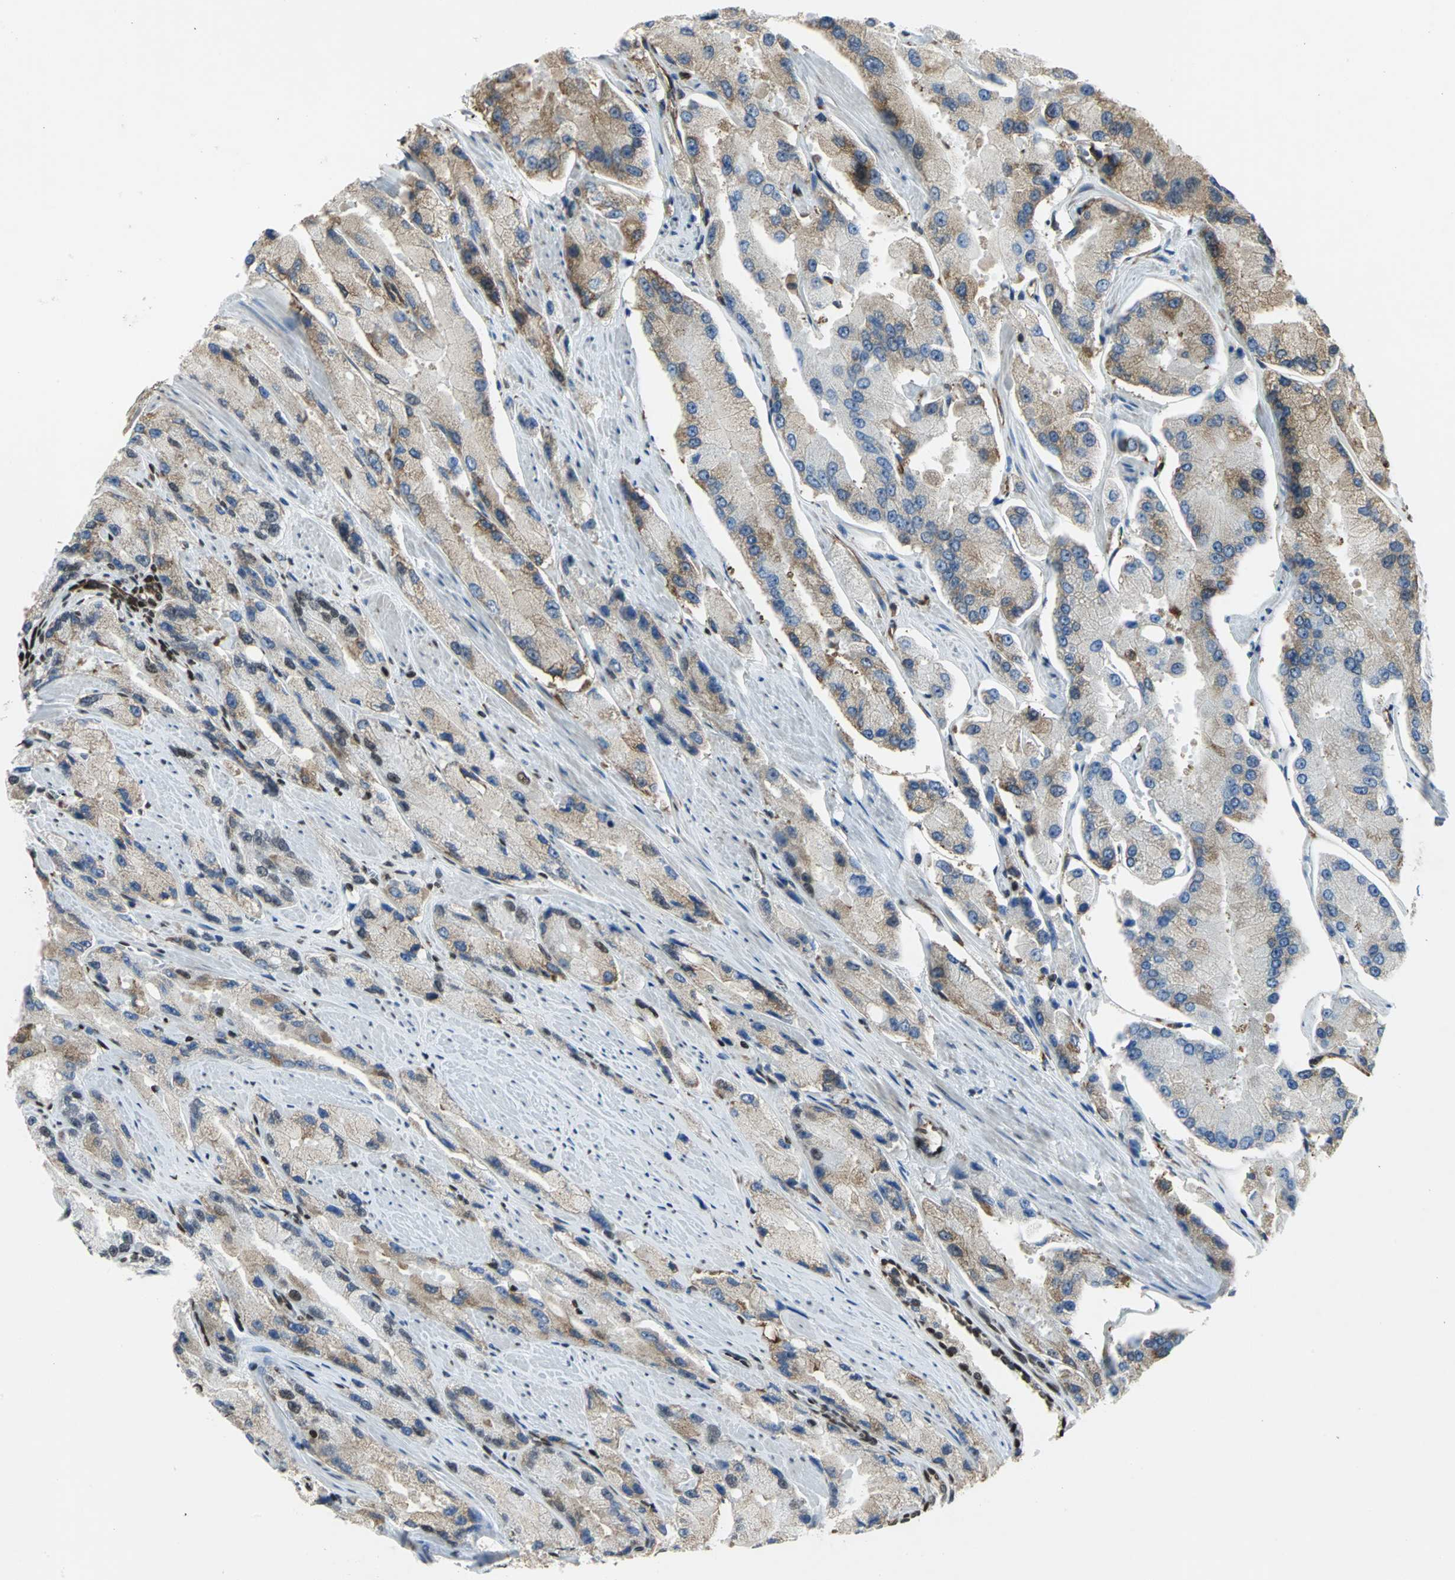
{"staining": {"intensity": "moderate", "quantity": "25%-75%", "location": "cytoplasmic/membranous,nuclear"}, "tissue": "prostate cancer", "cell_type": "Tumor cells", "image_type": "cancer", "snomed": [{"axis": "morphology", "description": "Adenocarcinoma, High grade"}, {"axis": "topography", "description": "Prostate"}], "caption": "This is a photomicrograph of immunohistochemistry staining of high-grade adenocarcinoma (prostate), which shows moderate positivity in the cytoplasmic/membranous and nuclear of tumor cells.", "gene": "HMGB1", "patient": {"sex": "male", "age": 58}}